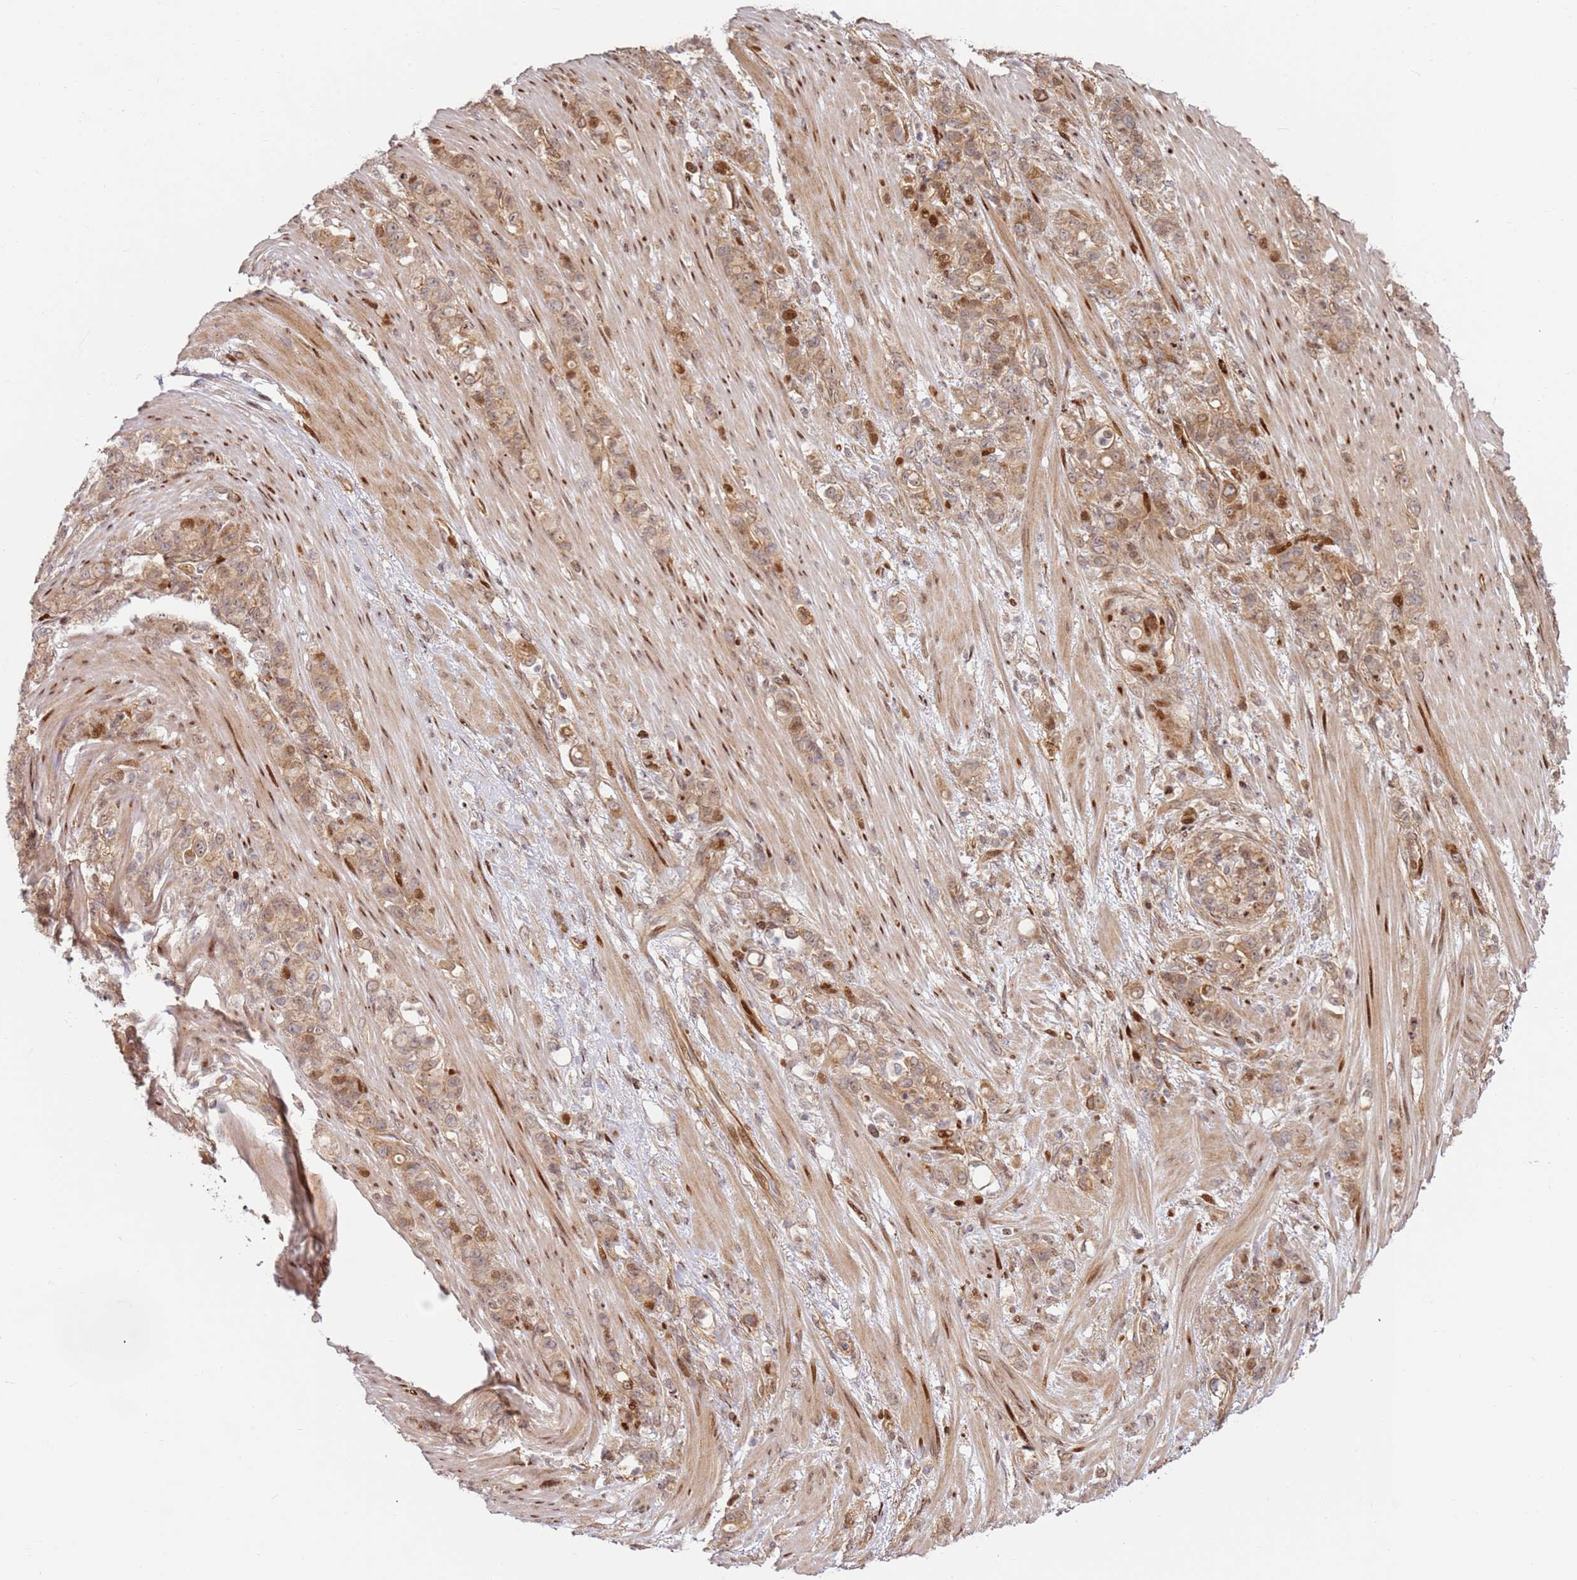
{"staining": {"intensity": "moderate", "quantity": ">75%", "location": "cytoplasmic/membranous,nuclear"}, "tissue": "stomach cancer", "cell_type": "Tumor cells", "image_type": "cancer", "snomed": [{"axis": "morphology", "description": "Normal tissue, NOS"}, {"axis": "morphology", "description": "Adenocarcinoma, NOS"}, {"axis": "topography", "description": "Stomach"}], "caption": "Stomach cancer stained with DAB immunohistochemistry (IHC) reveals medium levels of moderate cytoplasmic/membranous and nuclear expression in about >75% of tumor cells.", "gene": "TMEM233", "patient": {"sex": "female", "age": 79}}